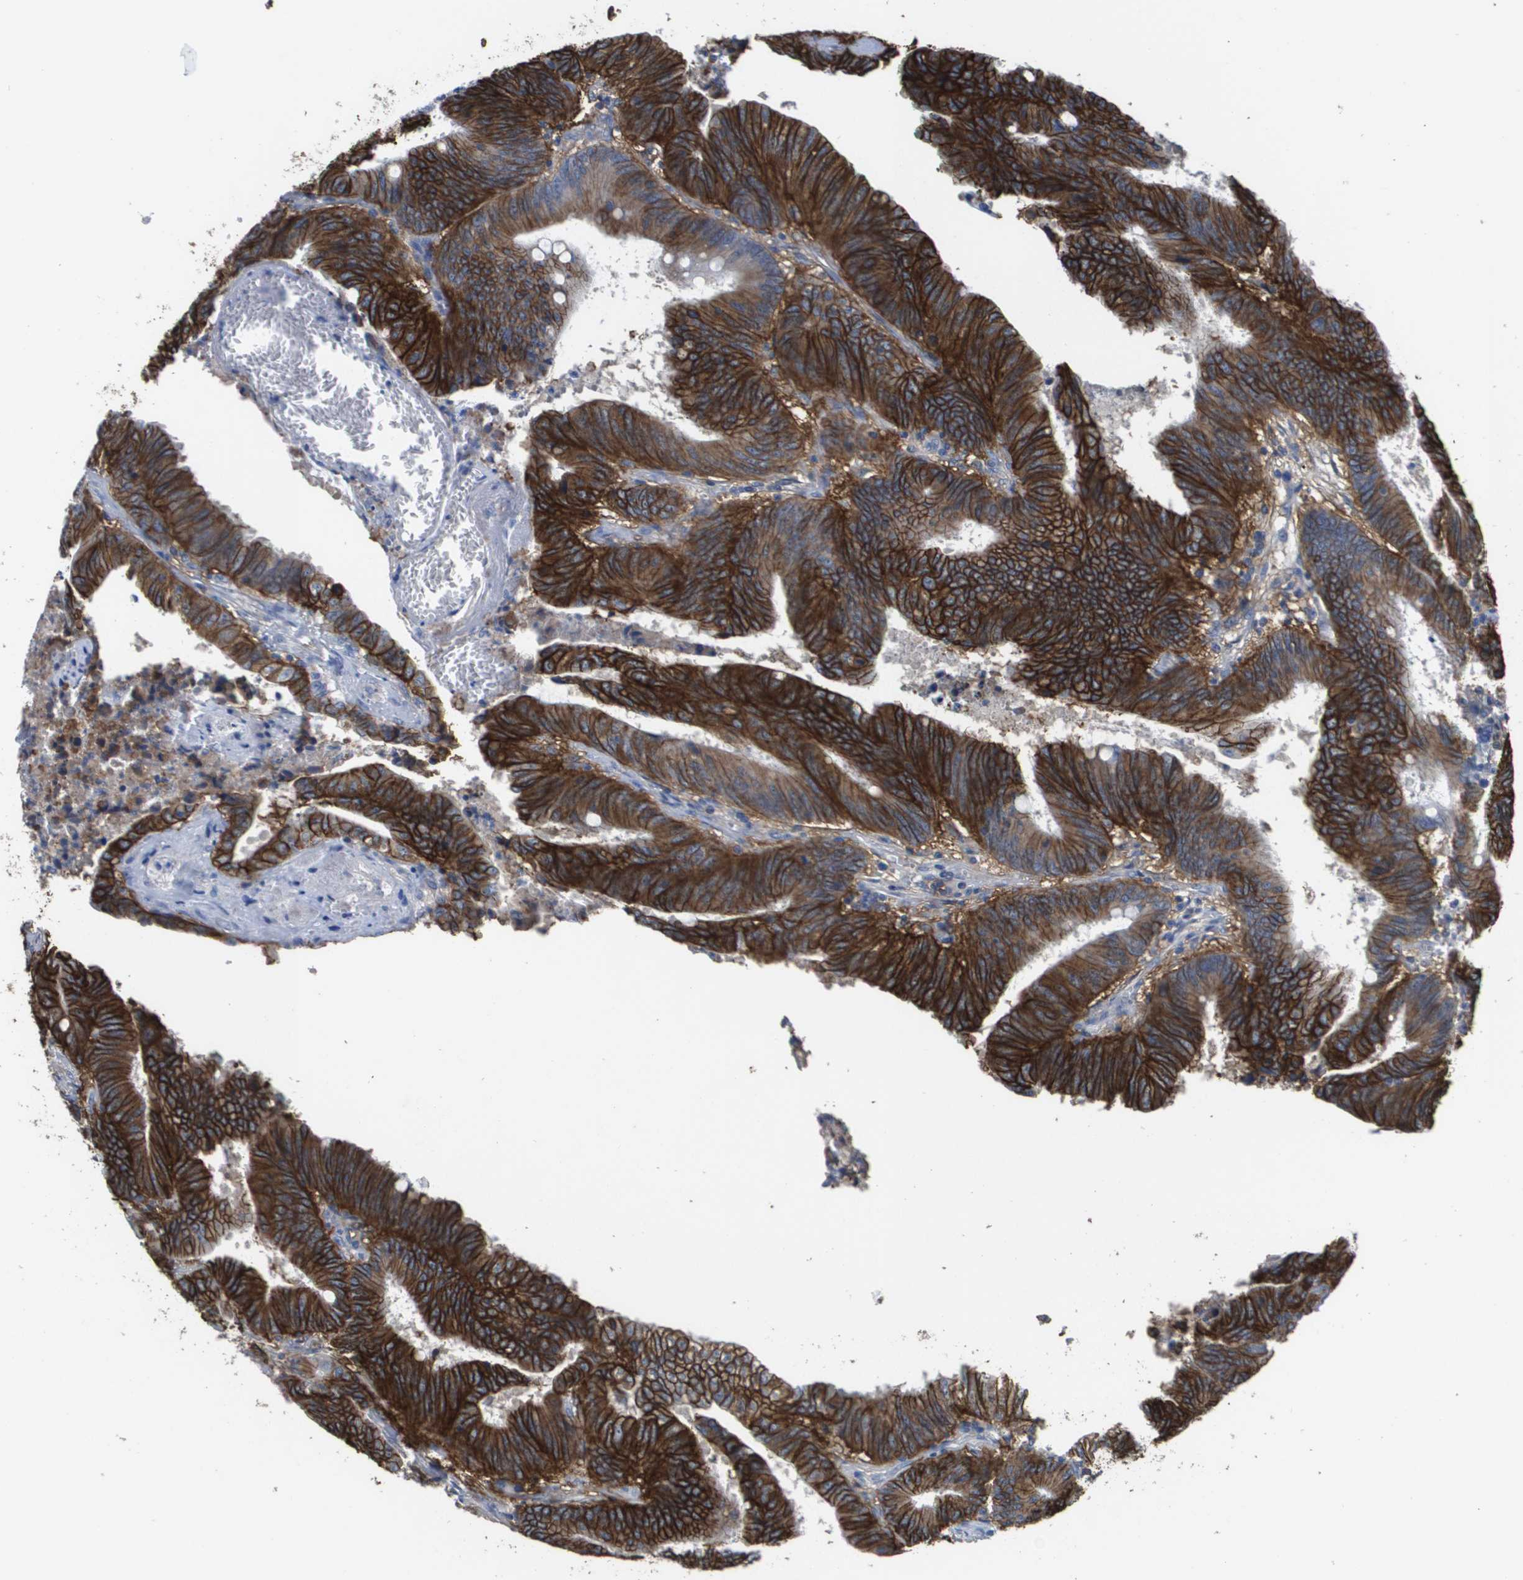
{"staining": {"intensity": "strong", "quantity": ">75%", "location": "cytoplasmic/membranous"}, "tissue": "colorectal cancer", "cell_type": "Tumor cells", "image_type": "cancer", "snomed": [{"axis": "morphology", "description": "Adenocarcinoma, NOS"}, {"axis": "topography", "description": "Colon"}], "caption": "Immunohistochemistry (IHC) micrograph of human colorectal adenocarcinoma stained for a protein (brown), which demonstrates high levels of strong cytoplasmic/membranous positivity in approximately >75% of tumor cells.", "gene": "CA9", "patient": {"sex": "male", "age": 45}}